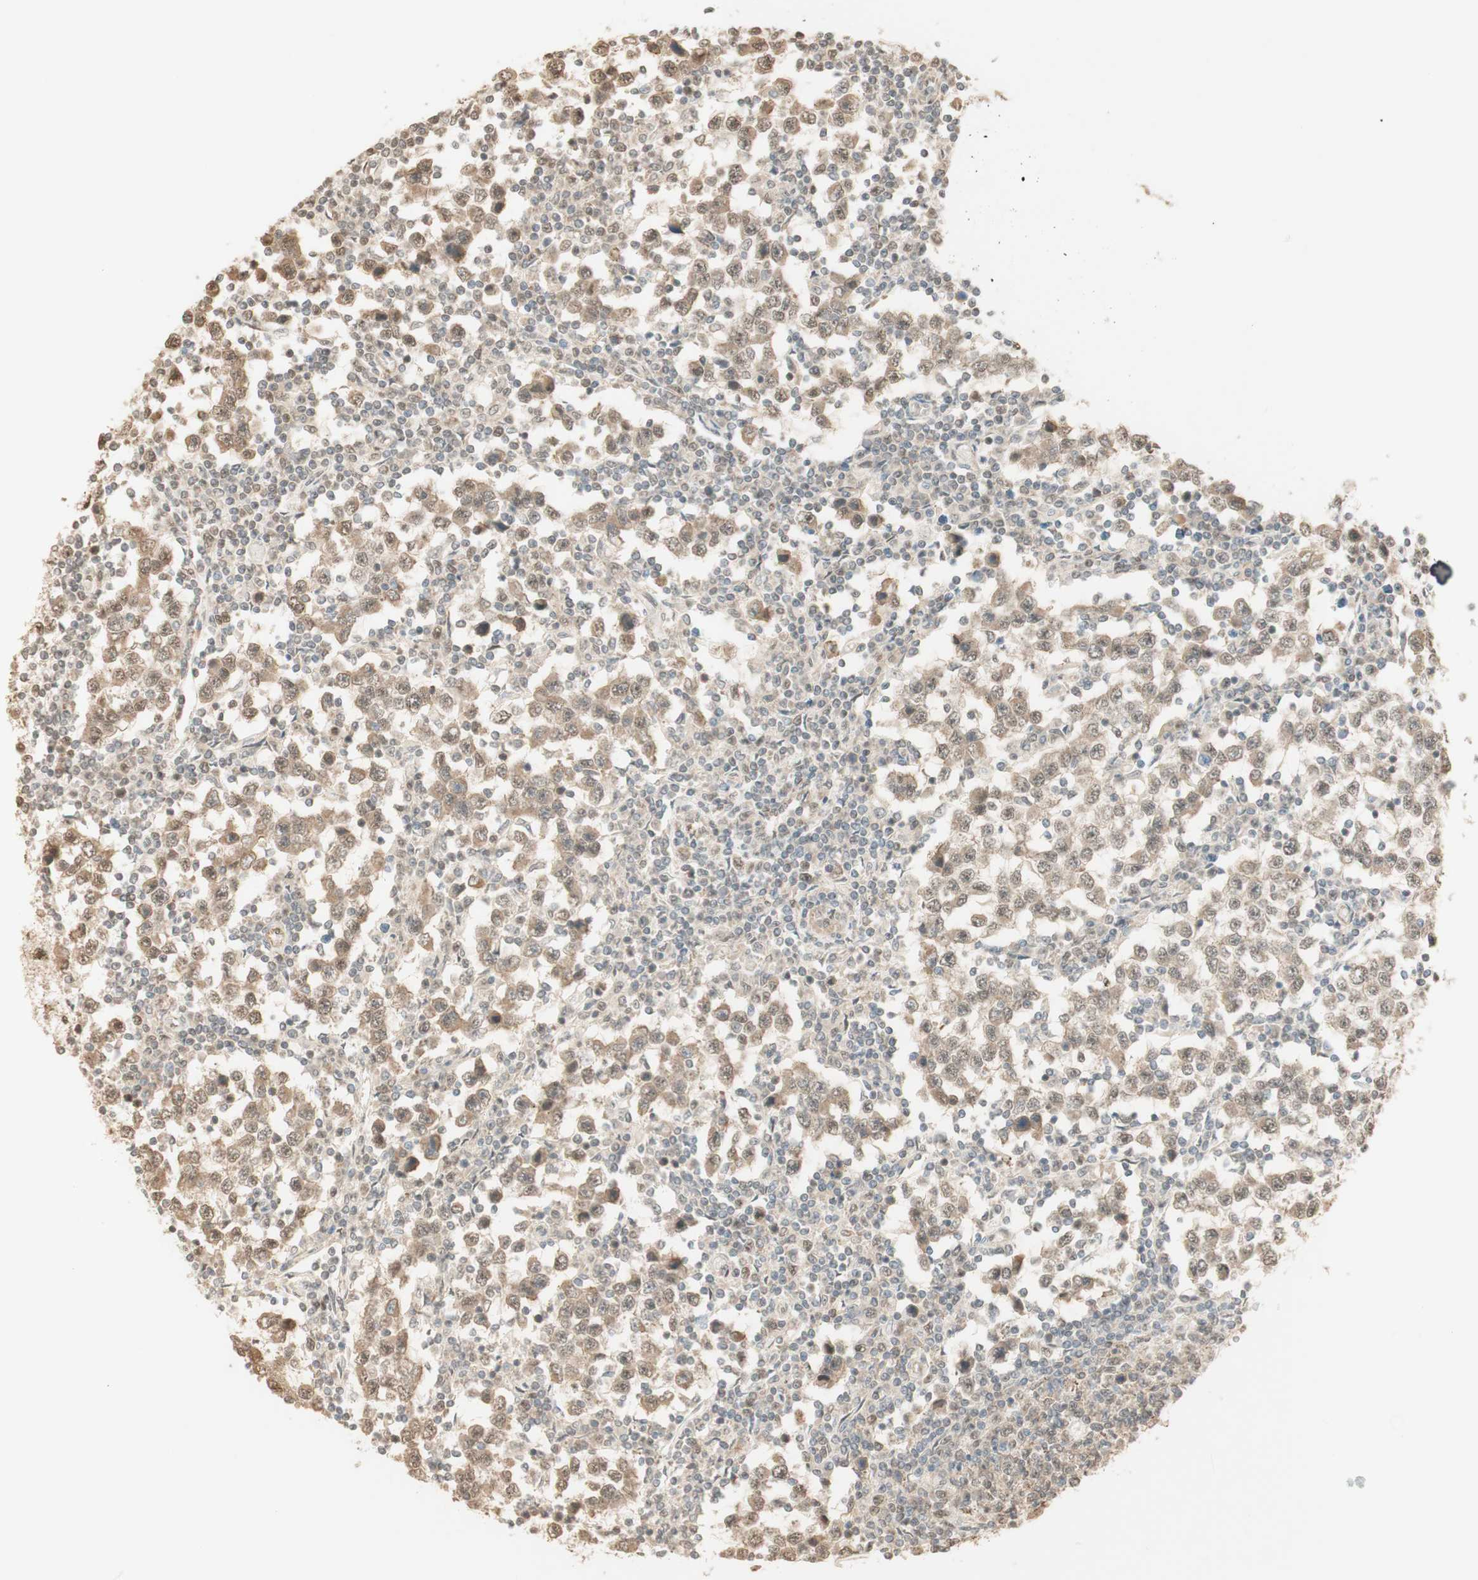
{"staining": {"intensity": "moderate", "quantity": ">75%", "location": "cytoplasmic/membranous,nuclear"}, "tissue": "testis cancer", "cell_type": "Tumor cells", "image_type": "cancer", "snomed": [{"axis": "morphology", "description": "Seminoma, NOS"}, {"axis": "topography", "description": "Testis"}], "caption": "An image of testis cancer stained for a protein reveals moderate cytoplasmic/membranous and nuclear brown staining in tumor cells.", "gene": "SPINT2", "patient": {"sex": "male", "age": 65}}